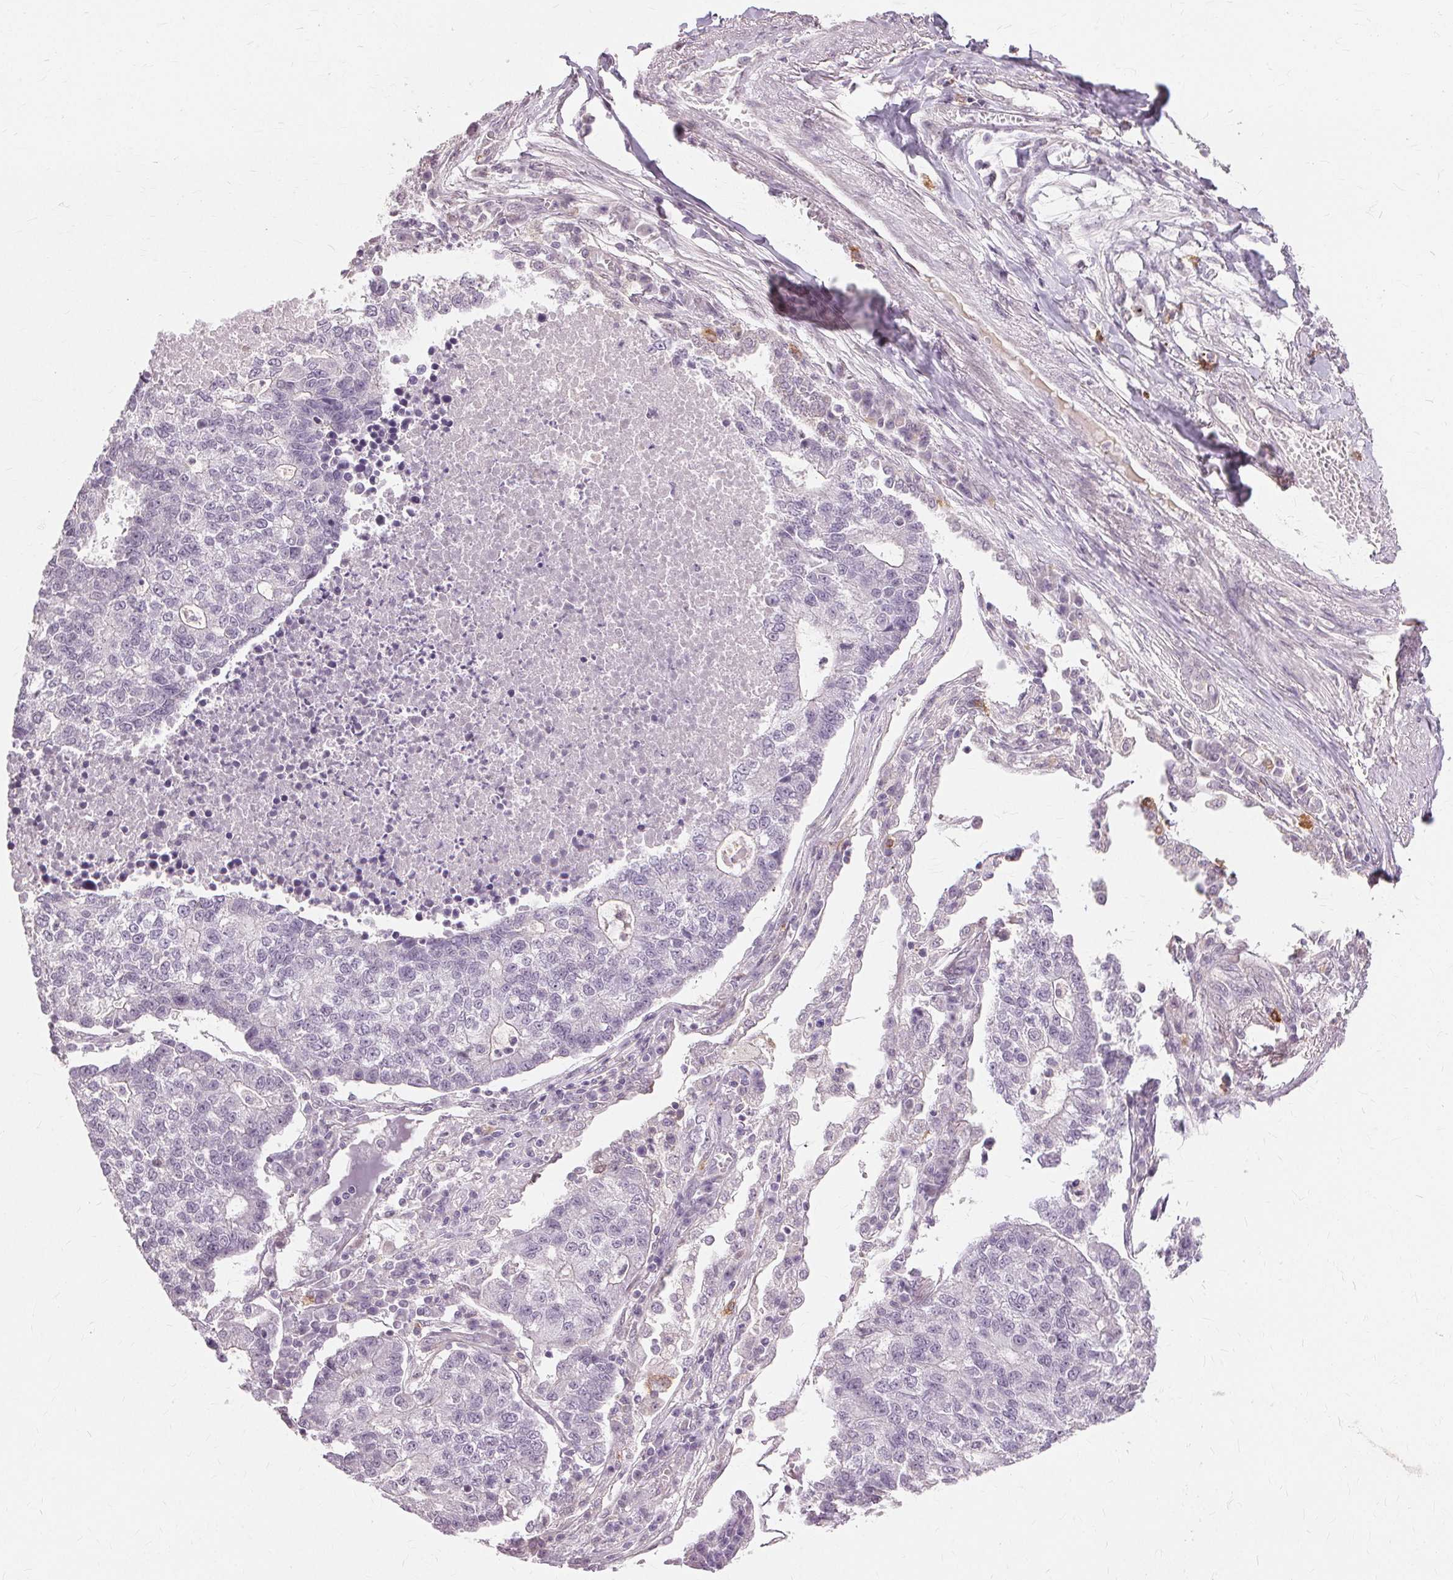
{"staining": {"intensity": "negative", "quantity": "none", "location": "none"}, "tissue": "lung cancer", "cell_type": "Tumor cells", "image_type": "cancer", "snomed": [{"axis": "morphology", "description": "Adenocarcinoma, NOS"}, {"axis": "topography", "description": "Lung"}], "caption": "Tumor cells show no significant staining in lung cancer.", "gene": "SIGLEC6", "patient": {"sex": "male", "age": 57}}